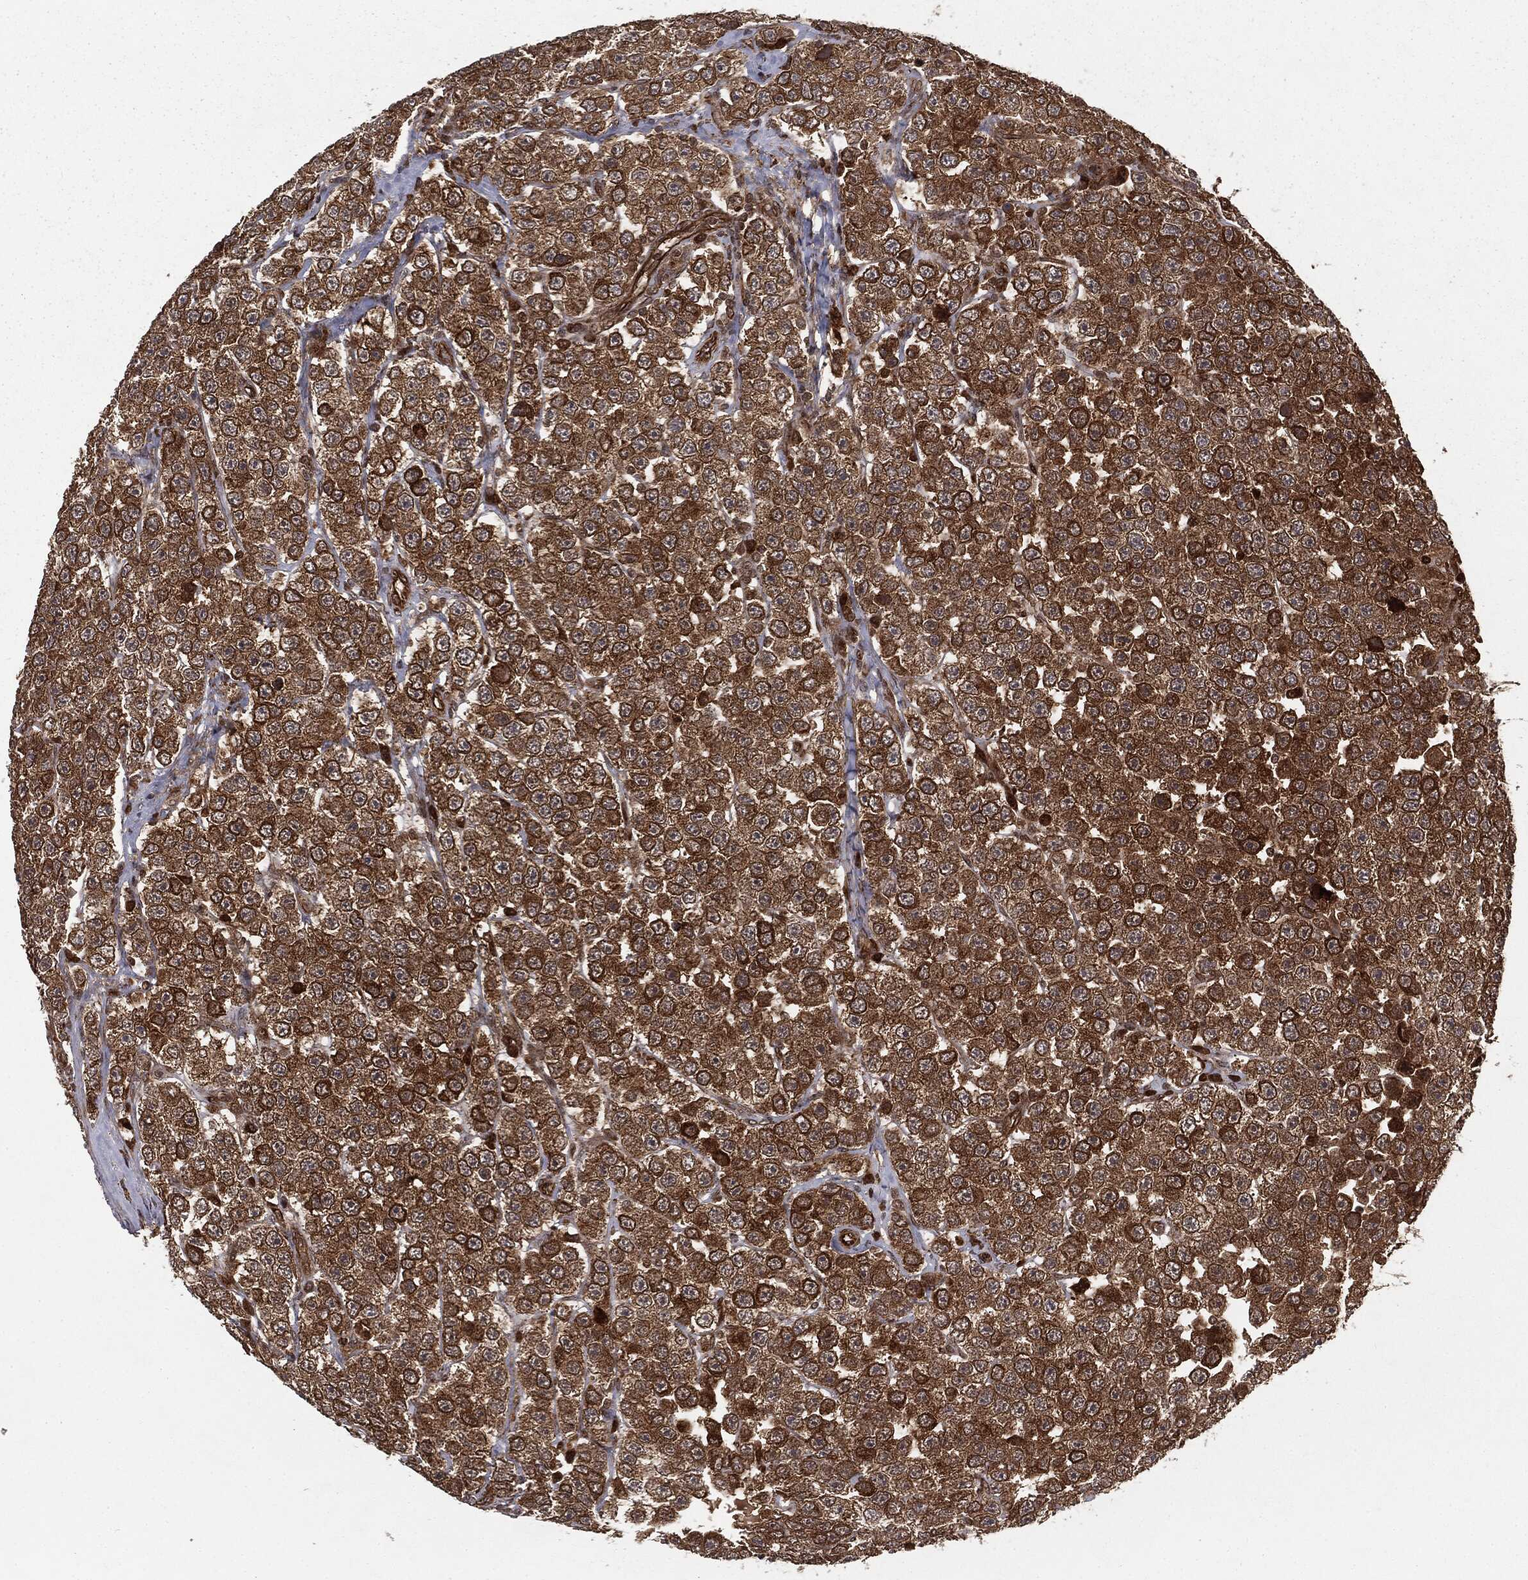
{"staining": {"intensity": "strong", "quantity": "<25%", "location": "cytoplasmic/membranous"}, "tissue": "testis cancer", "cell_type": "Tumor cells", "image_type": "cancer", "snomed": [{"axis": "morphology", "description": "Seminoma, NOS"}, {"axis": "topography", "description": "Testis"}], "caption": "IHC histopathology image of human testis cancer (seminoma) stained for a protein (brown), which demonstrates medium levels of strong cytoplasmic/membranous staining in approximately <25% of tumor cells.", "gene": "RANBP9", "patient": {"sex": "male", "age": 28}}